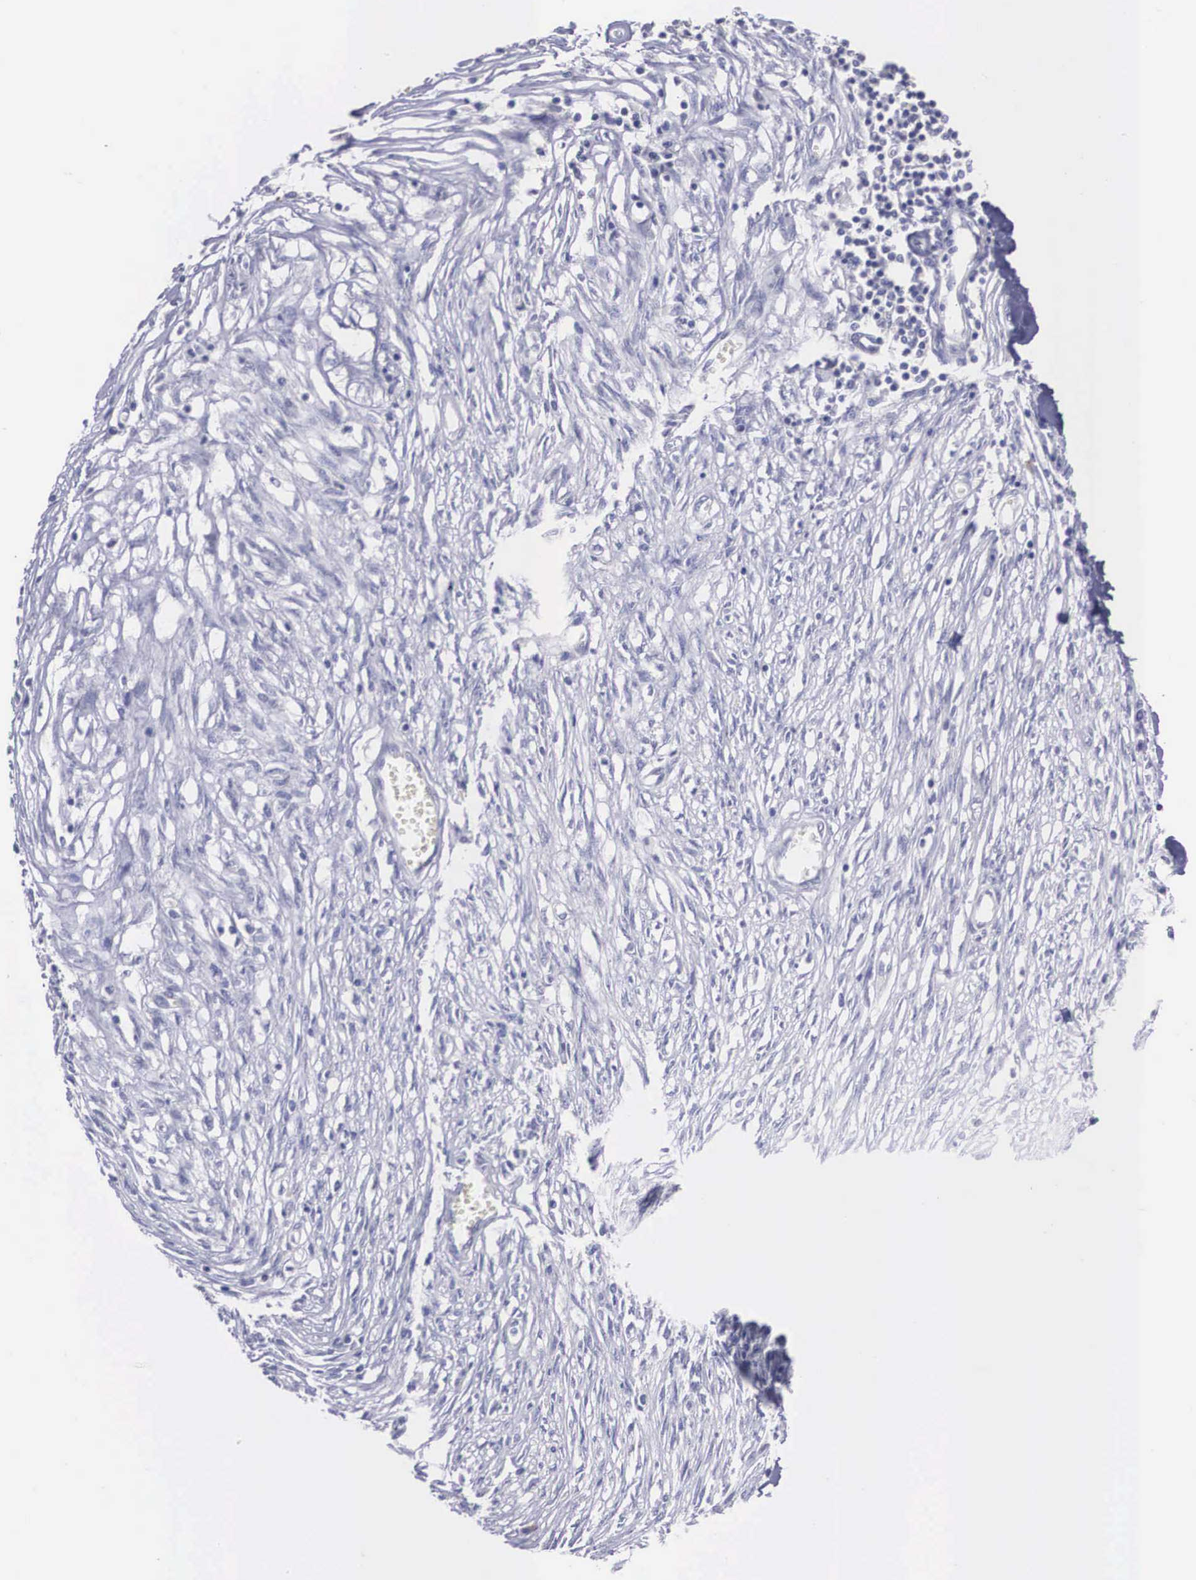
{"staining": {"intensity": "negative", "quantity": "none", "location": "none"}, "tissue": "adipose tissue", "cell_type": "Adipocytes", "image_type": "normal", "snomed": [{"axis": "morphology", "description": "Normal tissue, NOS"}, {"axis": "morphology", "description": "Sarcoma, NOS"}, {"axis": "topography", "description": "Skin"}, {"axis": "topography", "description": "Soft tissue"}], "caption": "Image shows no significant protein expression in adipocytes of benign adipose tissue. (Immunohistochemistry (ihc), brightfield microscopy, high magnification).", "gene": "REPS2", "patient": {"sex": "female", "age": 51}}